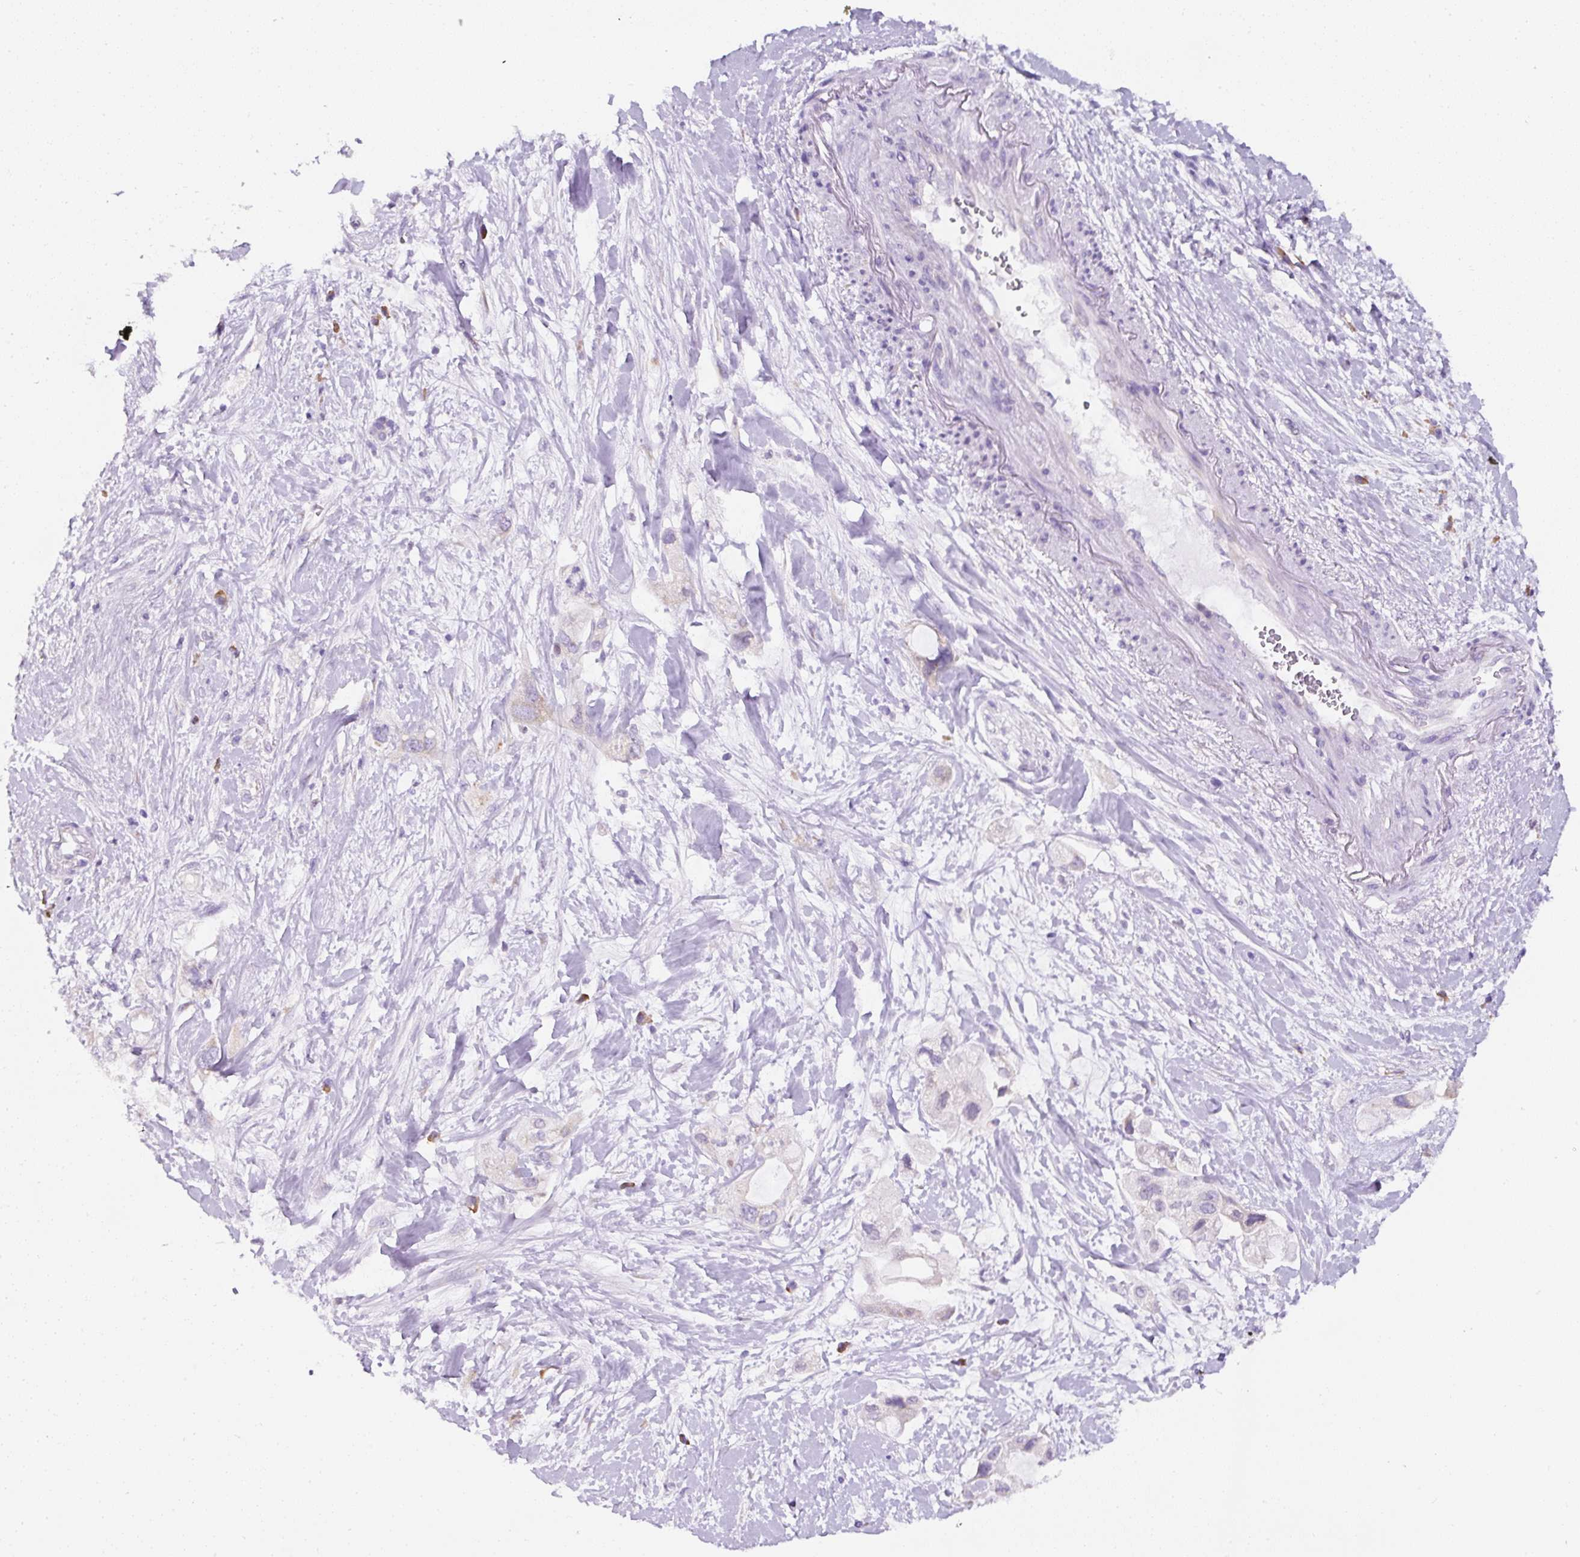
{"staining": {"intensity": "negative", "quantity": "none", "location": "none"}, "tissue": "pancreatic cancer", "cell_type": "Tumor cells", "image_type": "cancer", "snomed": [{"axis": "morphology", "description": "Adenocarcinoma, NOS"}, {"axis": "topography", "description": "Pancreas"}], "caption": "The micrograph shows no staining of tumor cells in pancreatic adenocarcinoma. Brightfield microscopy of immunohistochemistry (IHC) stained with DAB (brown) and hematoxylin (blue), captured at high magnification.", "gene": "DDOST", "patient": {"sex": "female", "age": 56}}